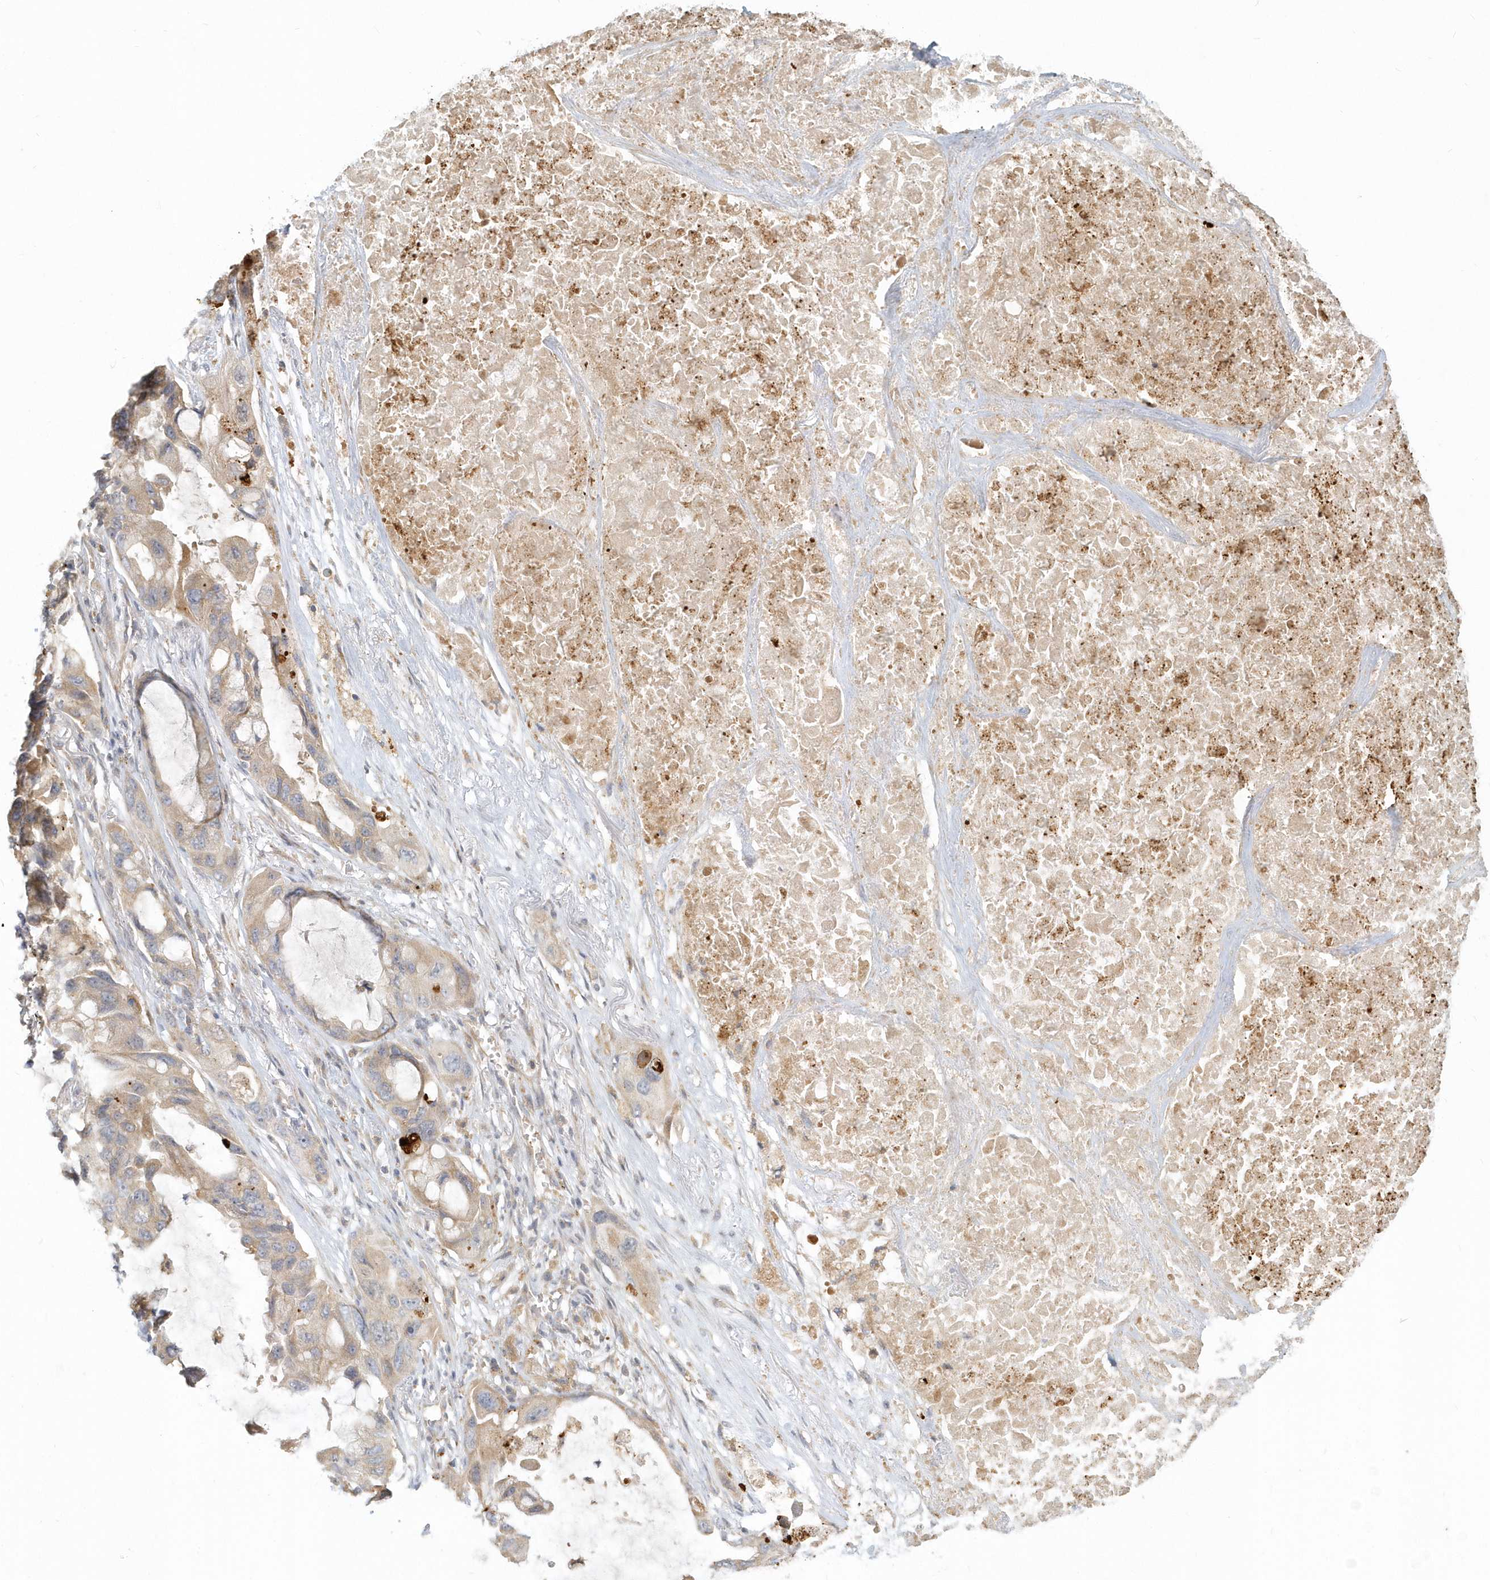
{"staining": {"intensity": "weak", "quantity": "25%-75%", "location": "cytoplasmic/membranous"}, "tissue": "lung cancer", "cell_type": "Tumor cells", "image_type": "cancer", "snomed": [{"axis": "morphology", "description": "Squamous cell carcinoma, NOS"}, {"axis": "topography", "description": "Lung"}], "caption": "Protein expression analysis of human lung squamous cell carcinoma reveals weak cytoplasmic/membranous expression in about 25%-75% of tumor cells.", "gene": "NAPB", "patient": {"sex": "female", "age": 73}}